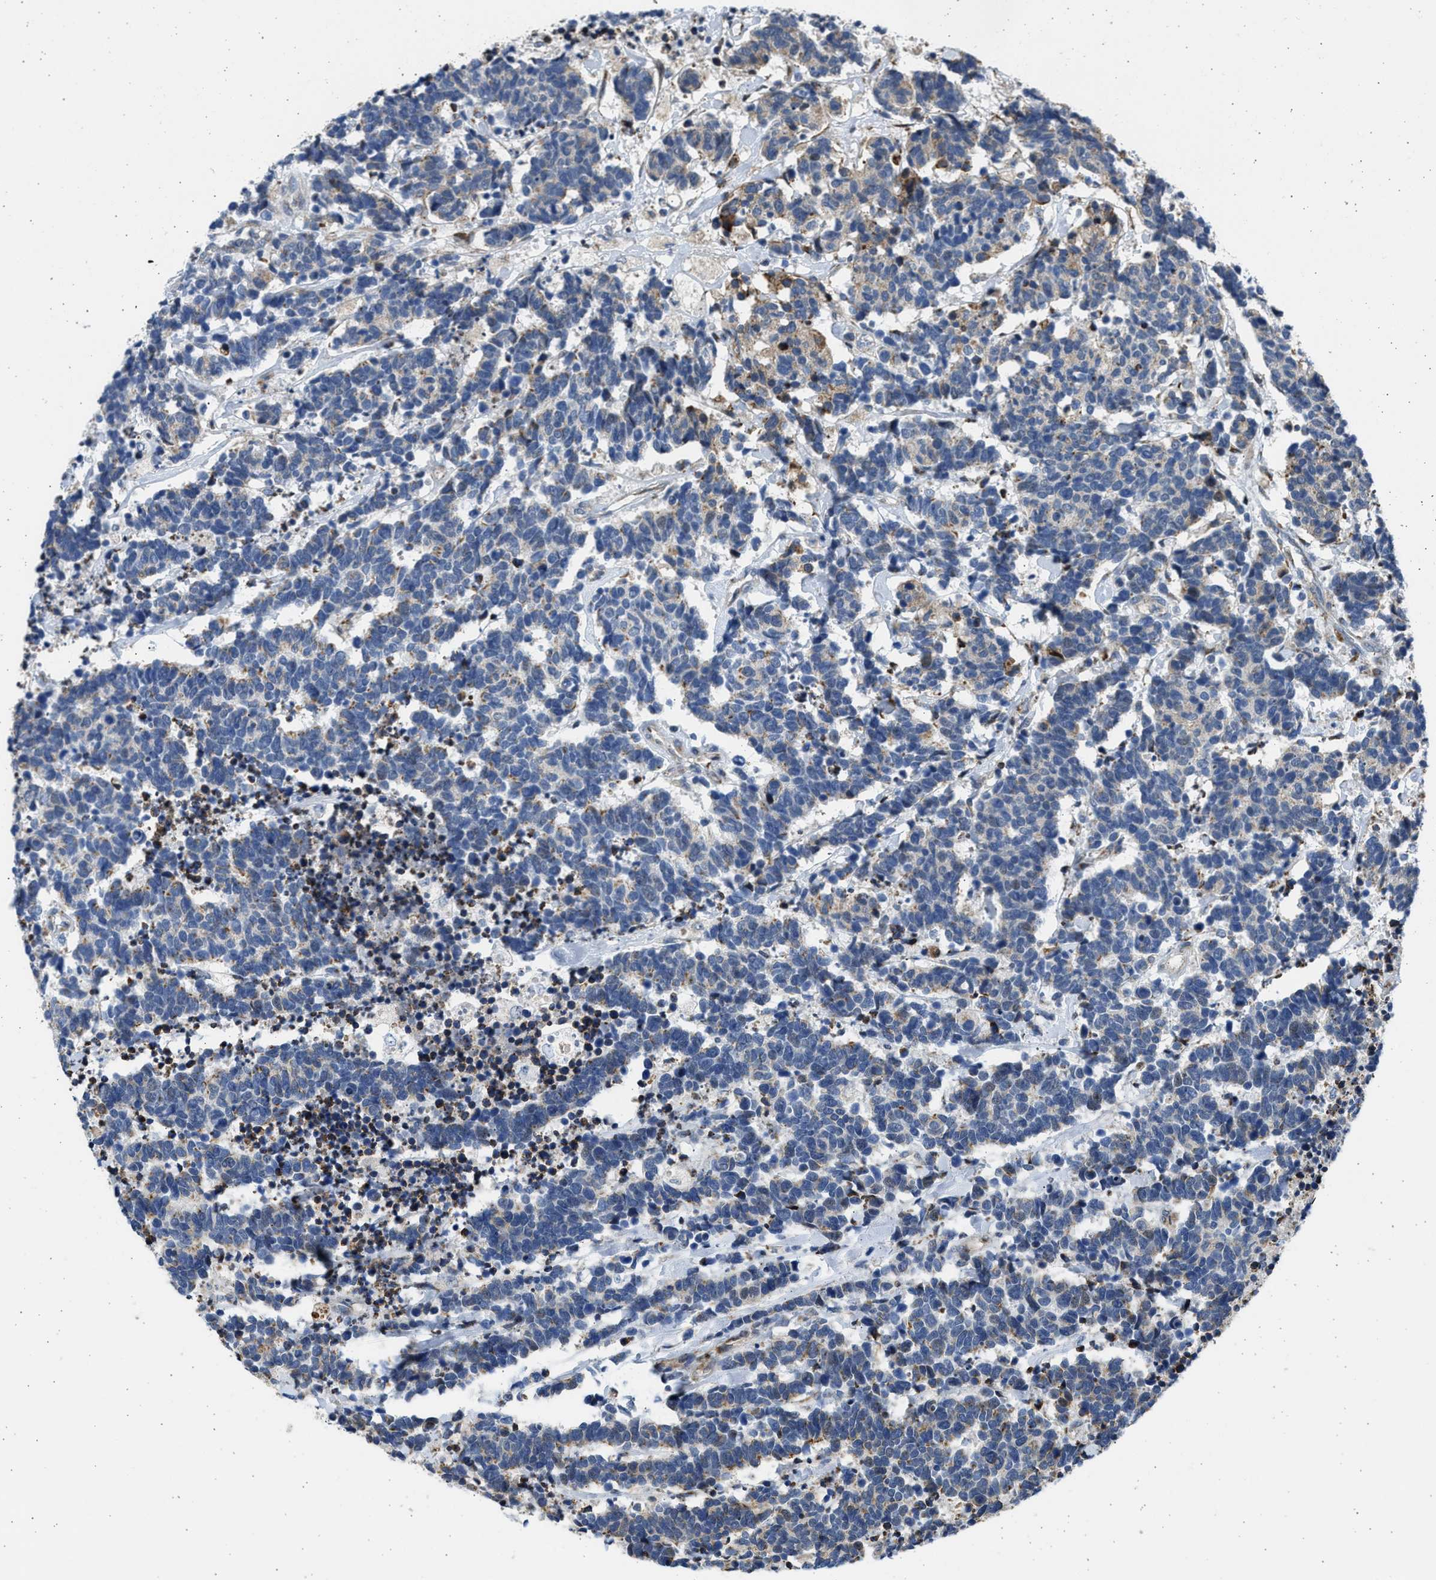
{"staining": {"intensity": "weak", "quantity": "<25%", "location": "cytoplasmic/membranous"}, "tissue": "carcinoid", "cell_type": "Tumor cells", "image_type": "cancer", "snomed": [{"axis": "morphology", "description": "Carcinoma, NOS"}, {"axis": "morphology", "description": "Carcinoid, malignant, NOS"}, {"axis": "topography", "description": "Urinary bladder"}], "caption": "A high-resolution micrograph shows immunohistochemistry staining of carcinoma, which demonstrates no significant expression in tumor cells.", "gene": "PLD2", "patient": {"sex": "male", "age": 57}}